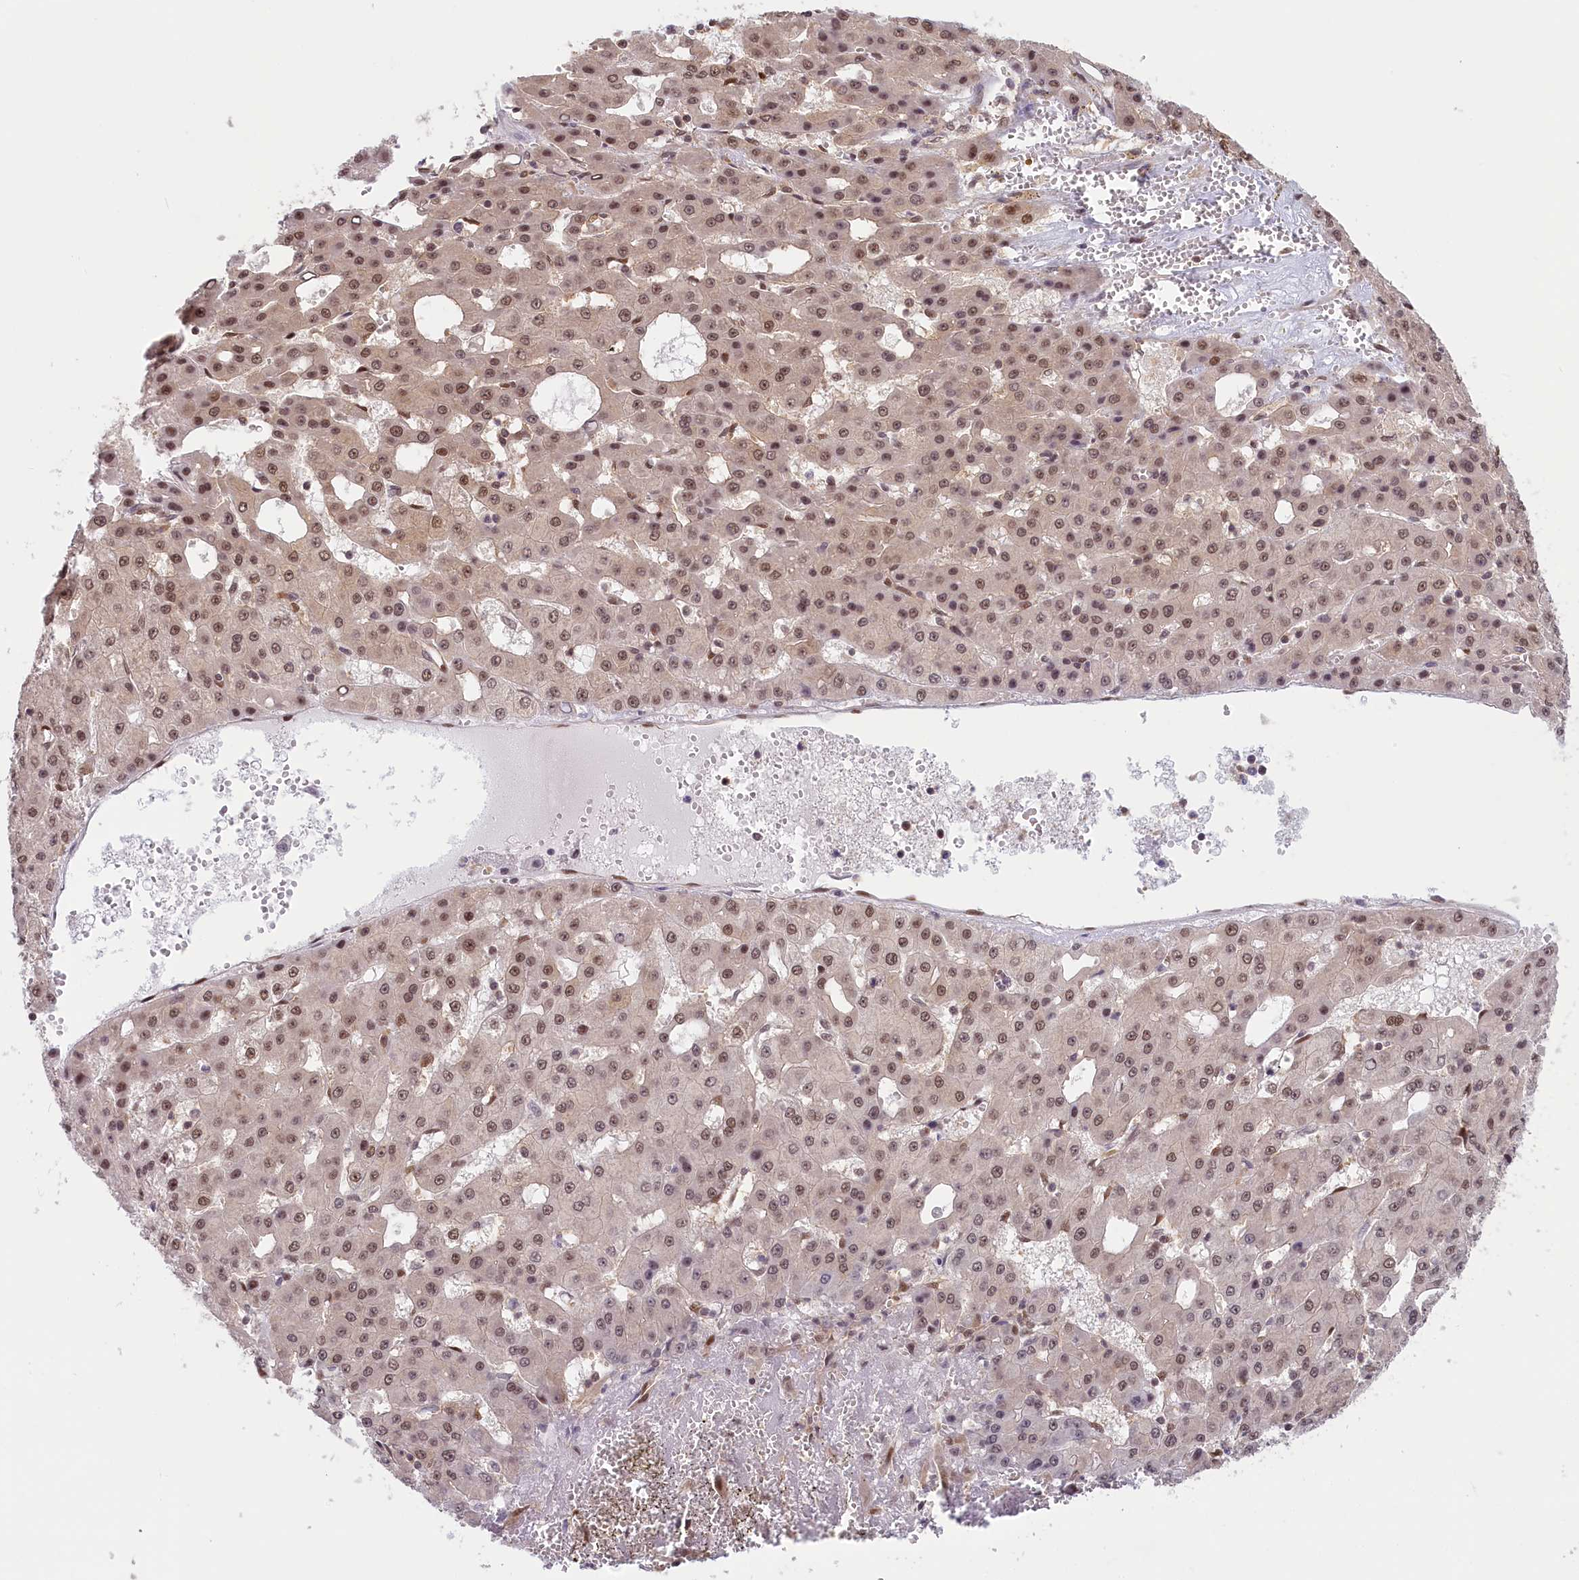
{"staining": {"intensity": "moderate", "quantity": ">75%", "location": "nuclear"}, "tissue": "liver cancer", "cell_type": "Tumor cells", "image_type": "cancer", "snomed": [{"axis": "morphology", "description": "Carcinoma, Hepatocellular, NOS"}, {"axis": "topography", "description": "Liver"}], "caption": "Protein staining of hepatocellular carcinoma (liver) tissue shows moderate nuclear staining in about >75% of tumor cells. (DAB (3,3'-diaminobenzidine) IHC, brown staining for protein, blue staining for nuclei).", "gene": "C19orf44", "patient": {"sex": "male", "age": 47}}